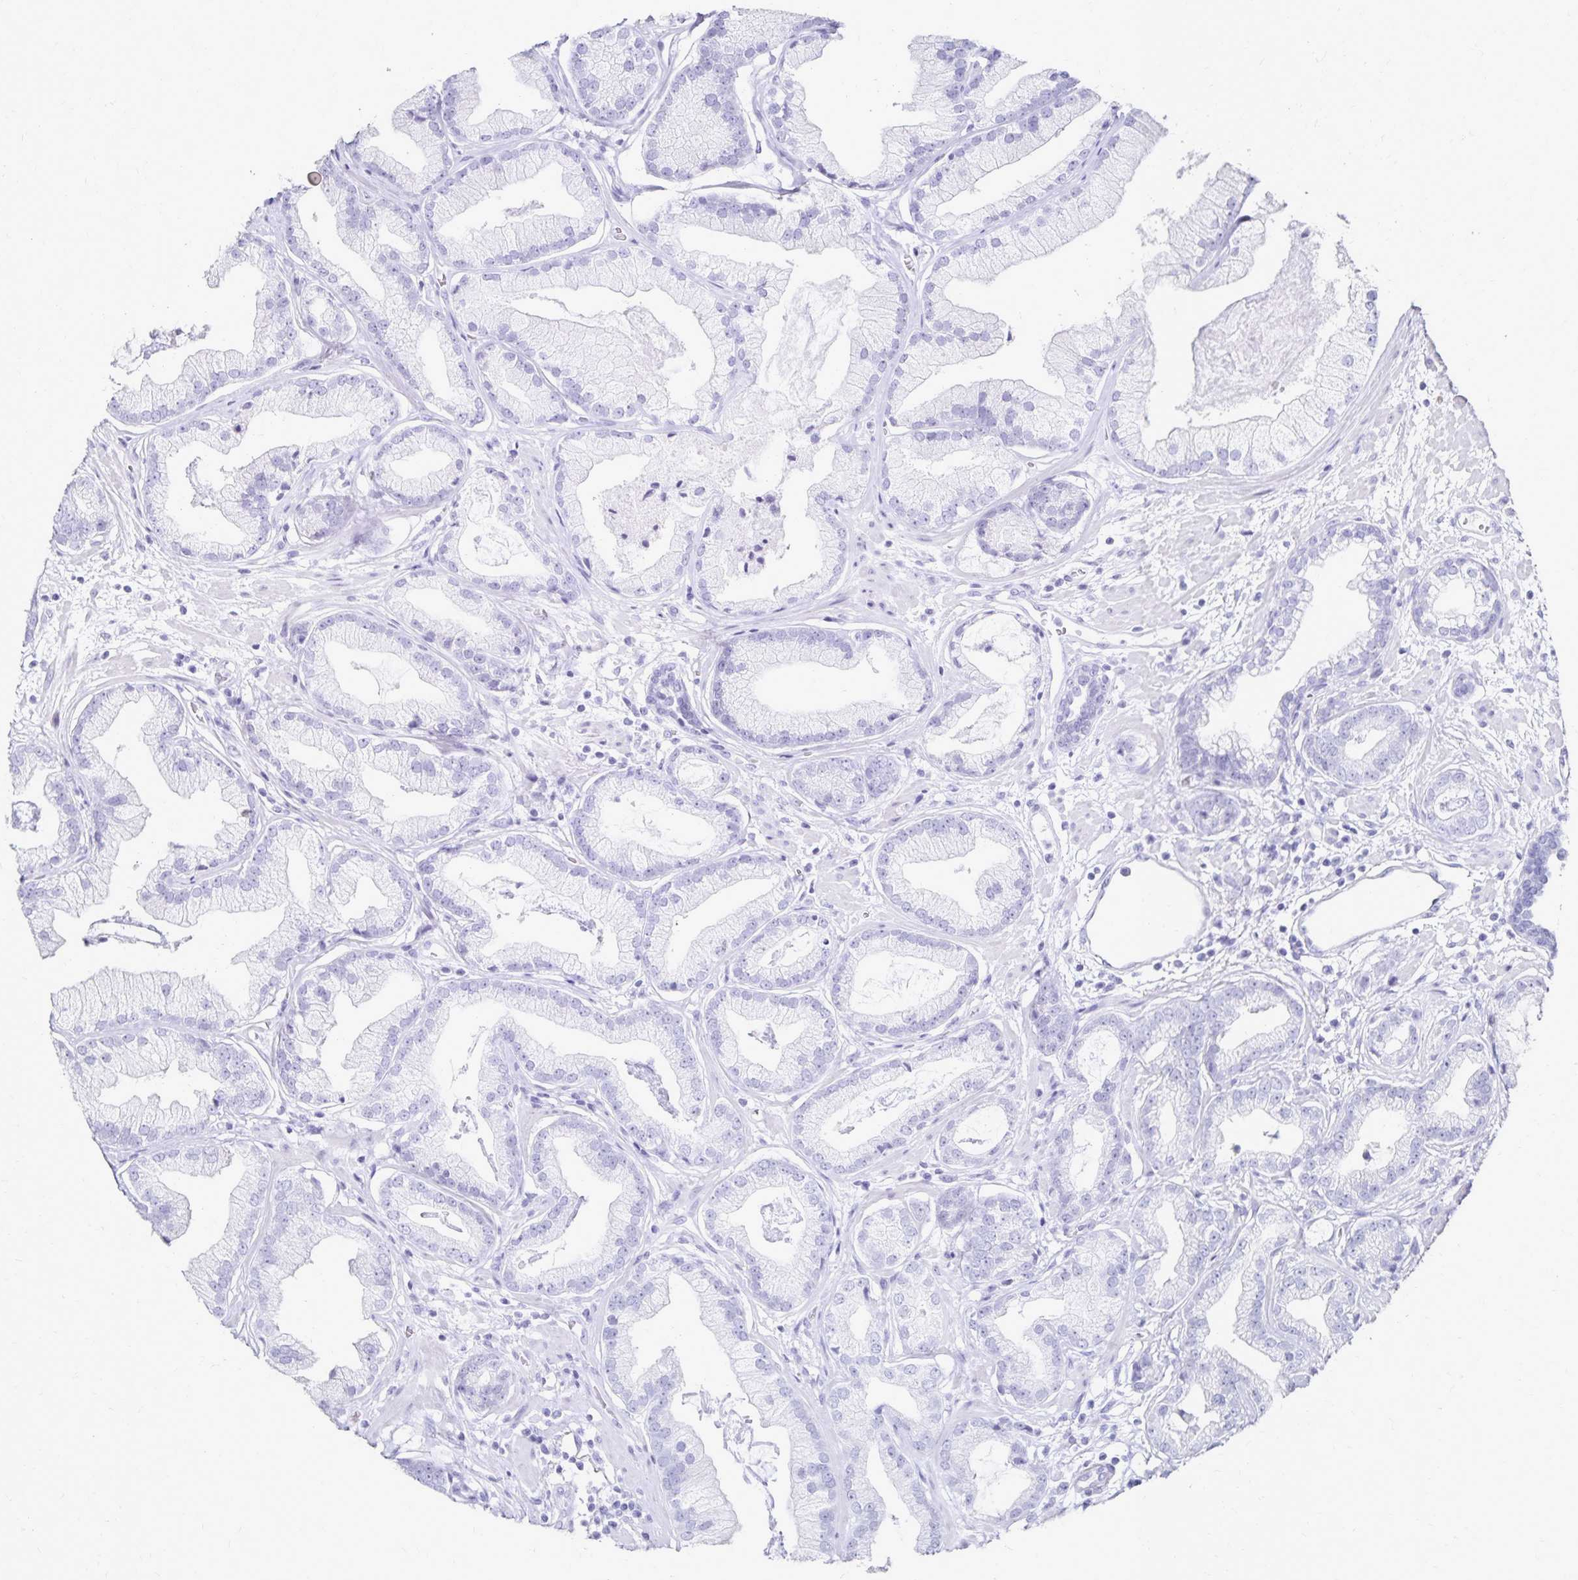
{"staining": {"intensity": "negative", "quantity": "none", "location": "none"}, "tissue": "prostate cancer", "cell_type": "Tumor cells", "image_type": "cancer", "snomed": [{"axis": "morphology", "description": "Adenocarcinoma, Low grade"}, {"axis": "topography", "description": "Prostate"}], "caption": "Tumor cells are negative for brown protein staining in prostate adenocarcinoma (low-grade).", "gene": "GIP", "patient": {"sex": "male", "age": 62}}